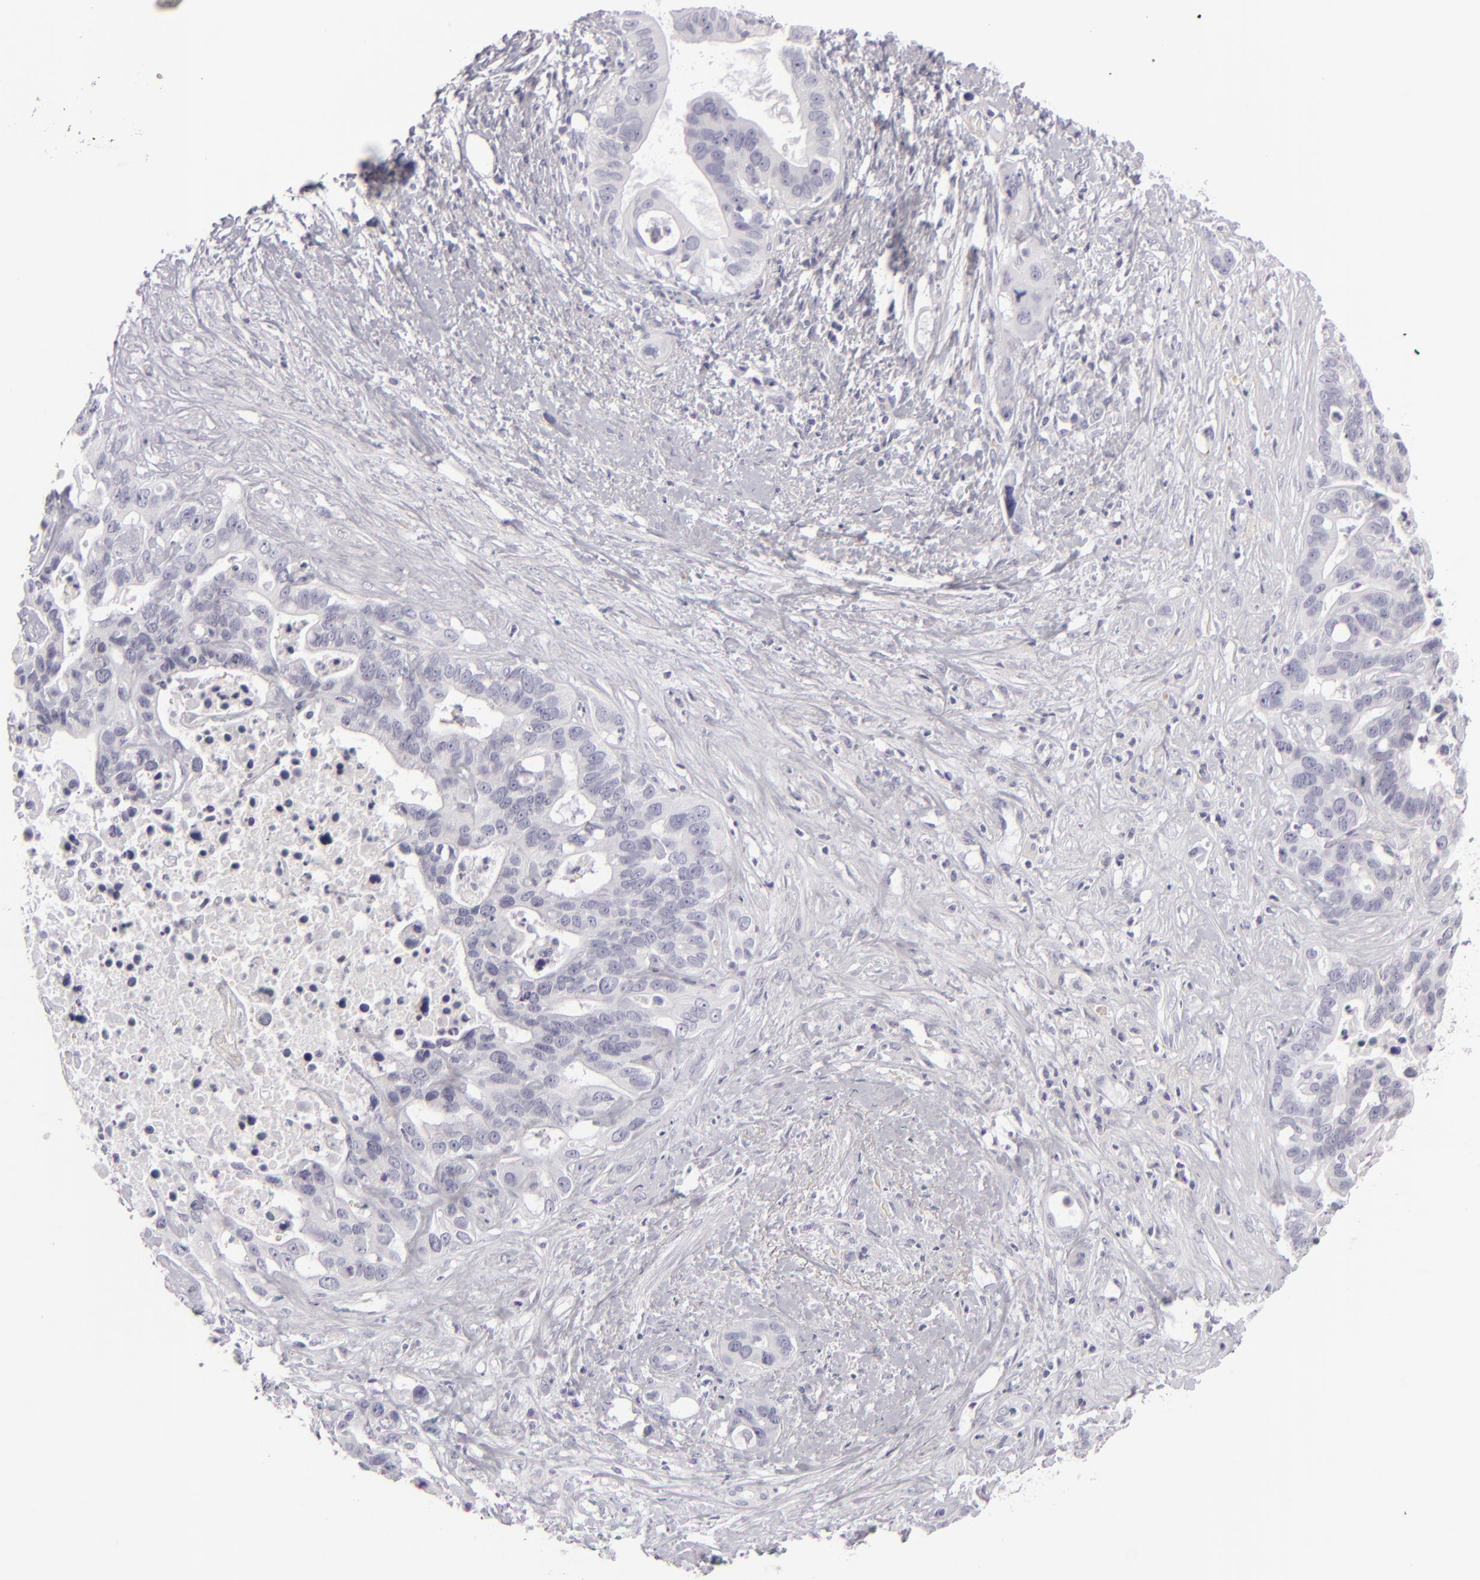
{"staining": {"intensity": "negative", "quantity": "none", "location": "none"}, "tissue": "liver cancer", "cell_type": "Tumor cells", "image_type": "cancer", "snomed": [{"axis": "morphology", "description": "Cholangiocarcinoma"}, {"axis": "topography", "description": "Liver"}], "caption": "Tumor cells are negative for protein expression in human cholangiocarcinoma (liver).", "gene": "CDX2", "patient": {"sex": "female", "age": 65}}